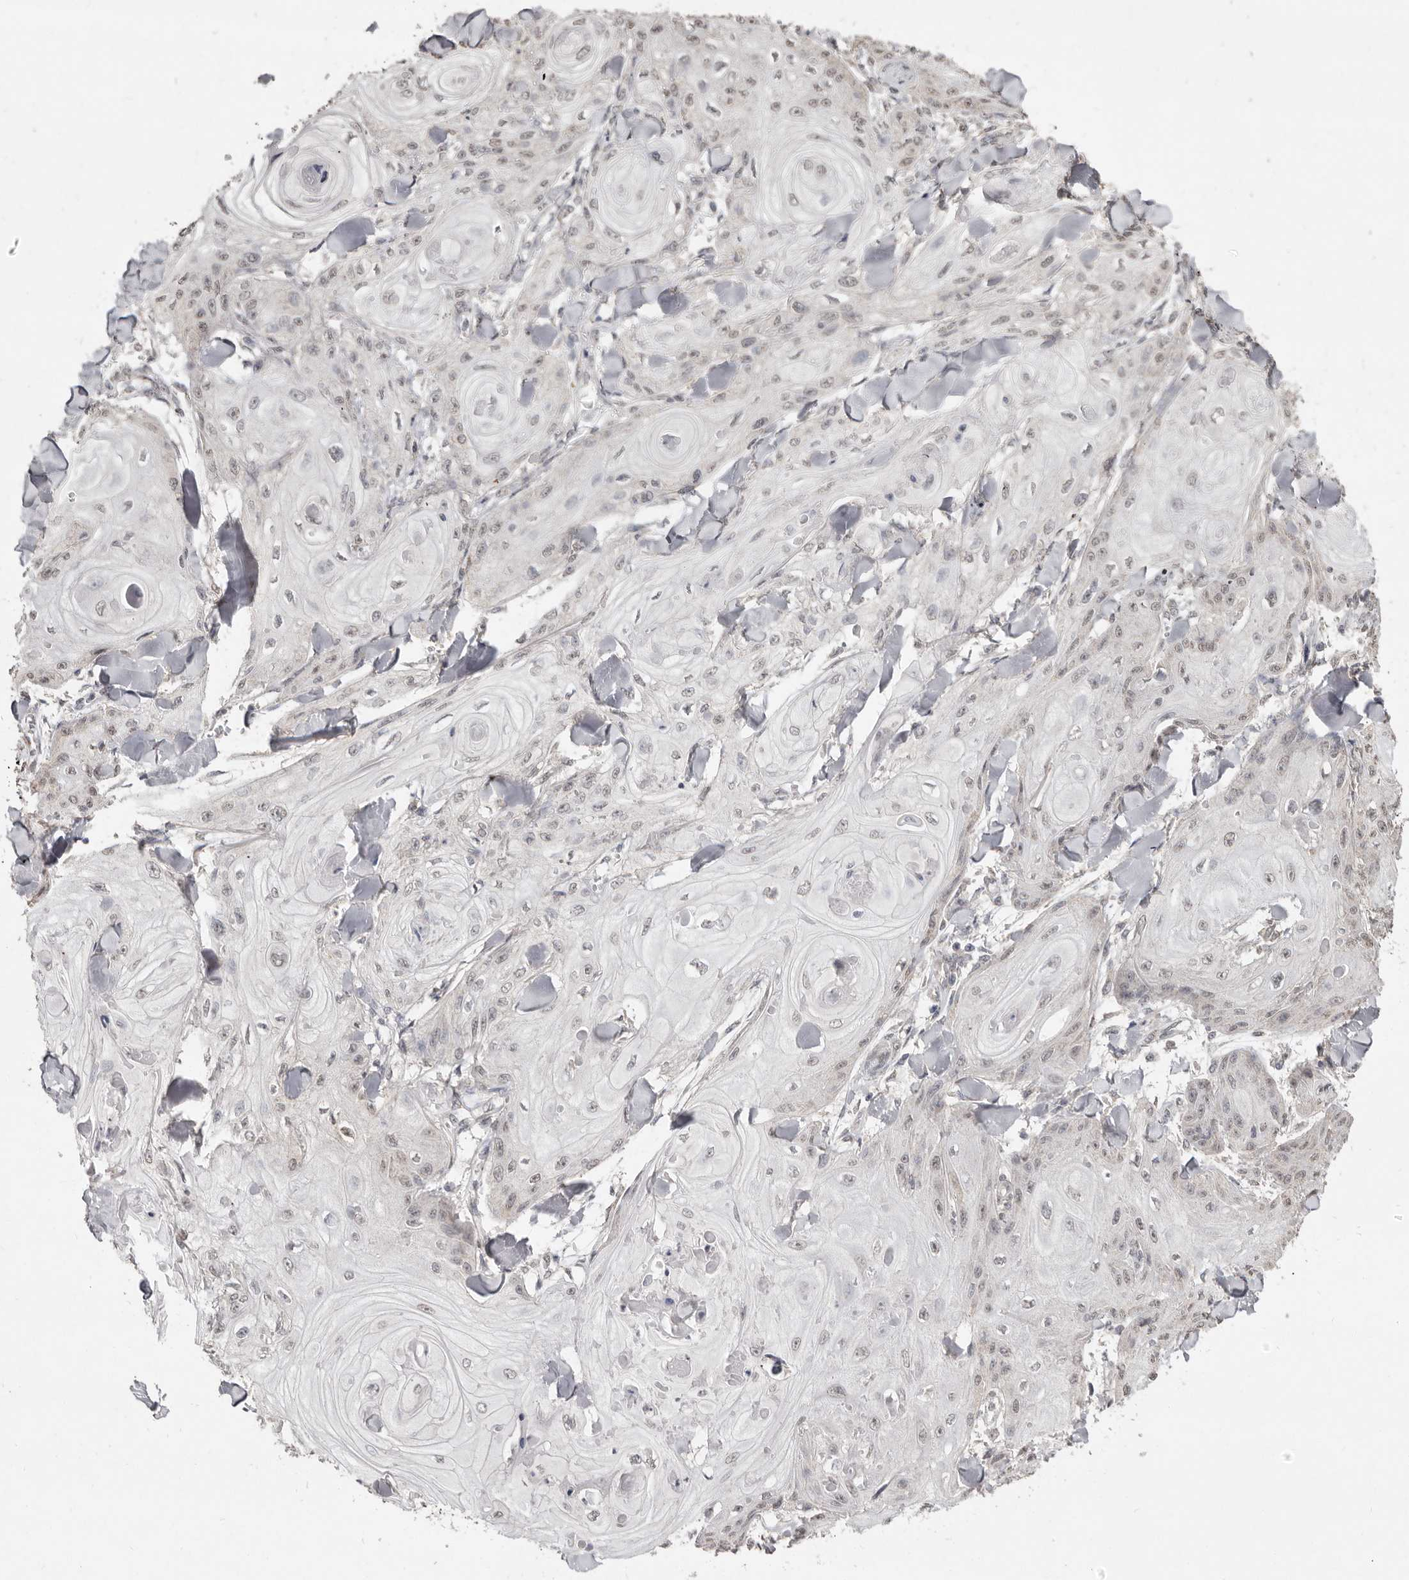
{"staining": {"intensity": "weak", "quantity": ">75%", "location": "nuclear"}, "tissue": "skin cancer", "cell_type": "Tumor cells", "image_type": "cancer", "snomed": [{"axis": "morphology", "description": "Squamous cell carcinoma, NOS"}, {"axis": "topography", "description": "Skin"}], "caption": "High-magnification brightfield microscopy of skin cancer (squamous cell carcinoma) stained with DAB (brown) and counterstained with hematoxylin (blue). tumor cells exhibit weak nuclear positivity is appreciated in about>75% of cells. (DAB IHC, brown staining for protein, blue staining for nuclei).", "gene": "LINGO2", "patient": {"sex": "male", "age": 74}}